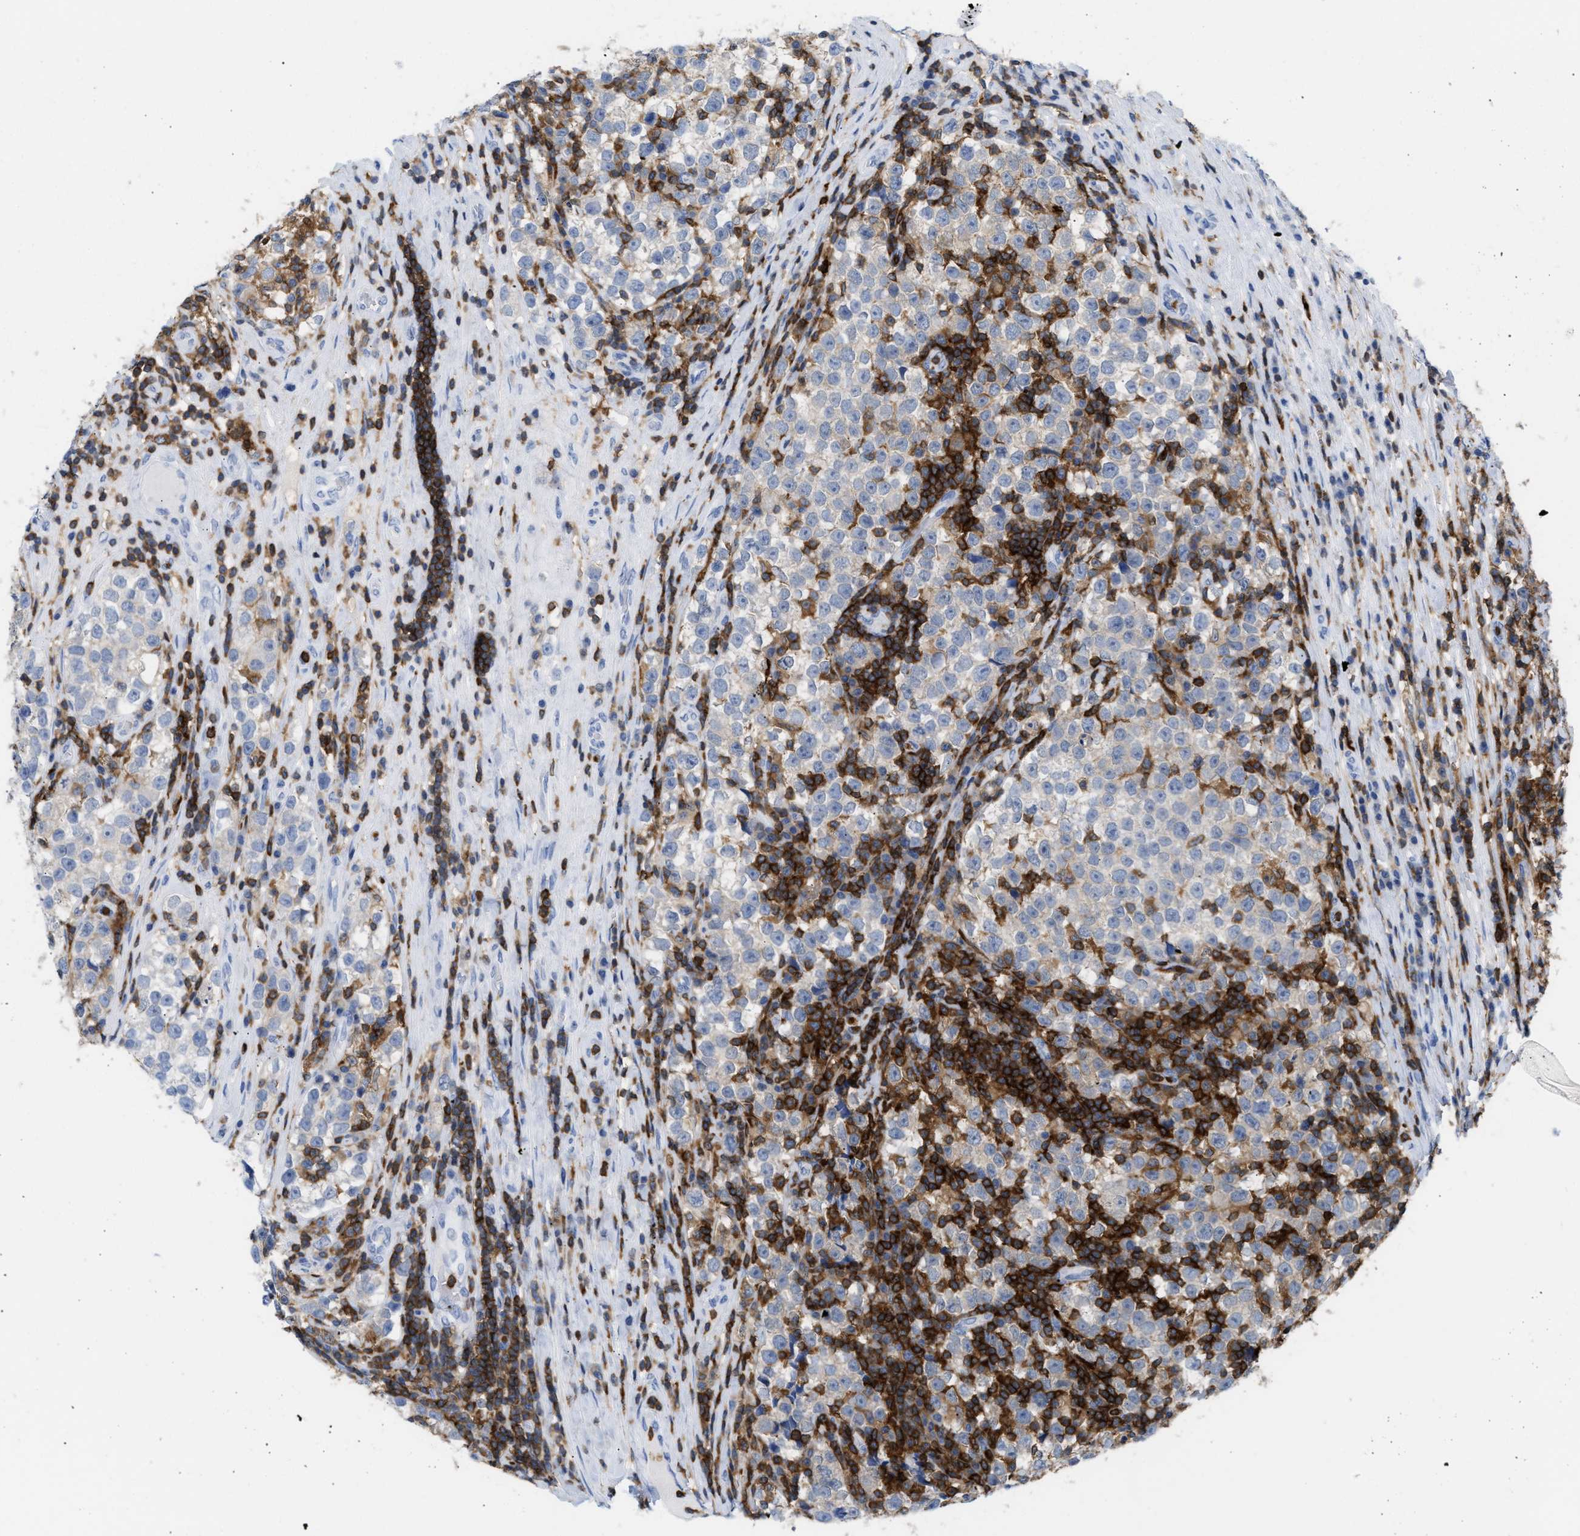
{"staining": {"intensity": "weak", "quantity": "<25%", "location": "cytoplasmic/membranous"}, "tissue": "testis cancer", "cell_type": "Tumor cells", "image_type": "cancer", "snomed": [{"axis": "morphology", "description": "Normal tissue, NOS"}, {"axis": "morphology", "description": "Seminoma, NOS"}, {"axis": "topography", "description": "Testis"}], "caption": "Tumor cells are negative for protein expression in human seminoma (testis).", "gene": "LCP1", "patient": {"sex": "male", "age": 43}}